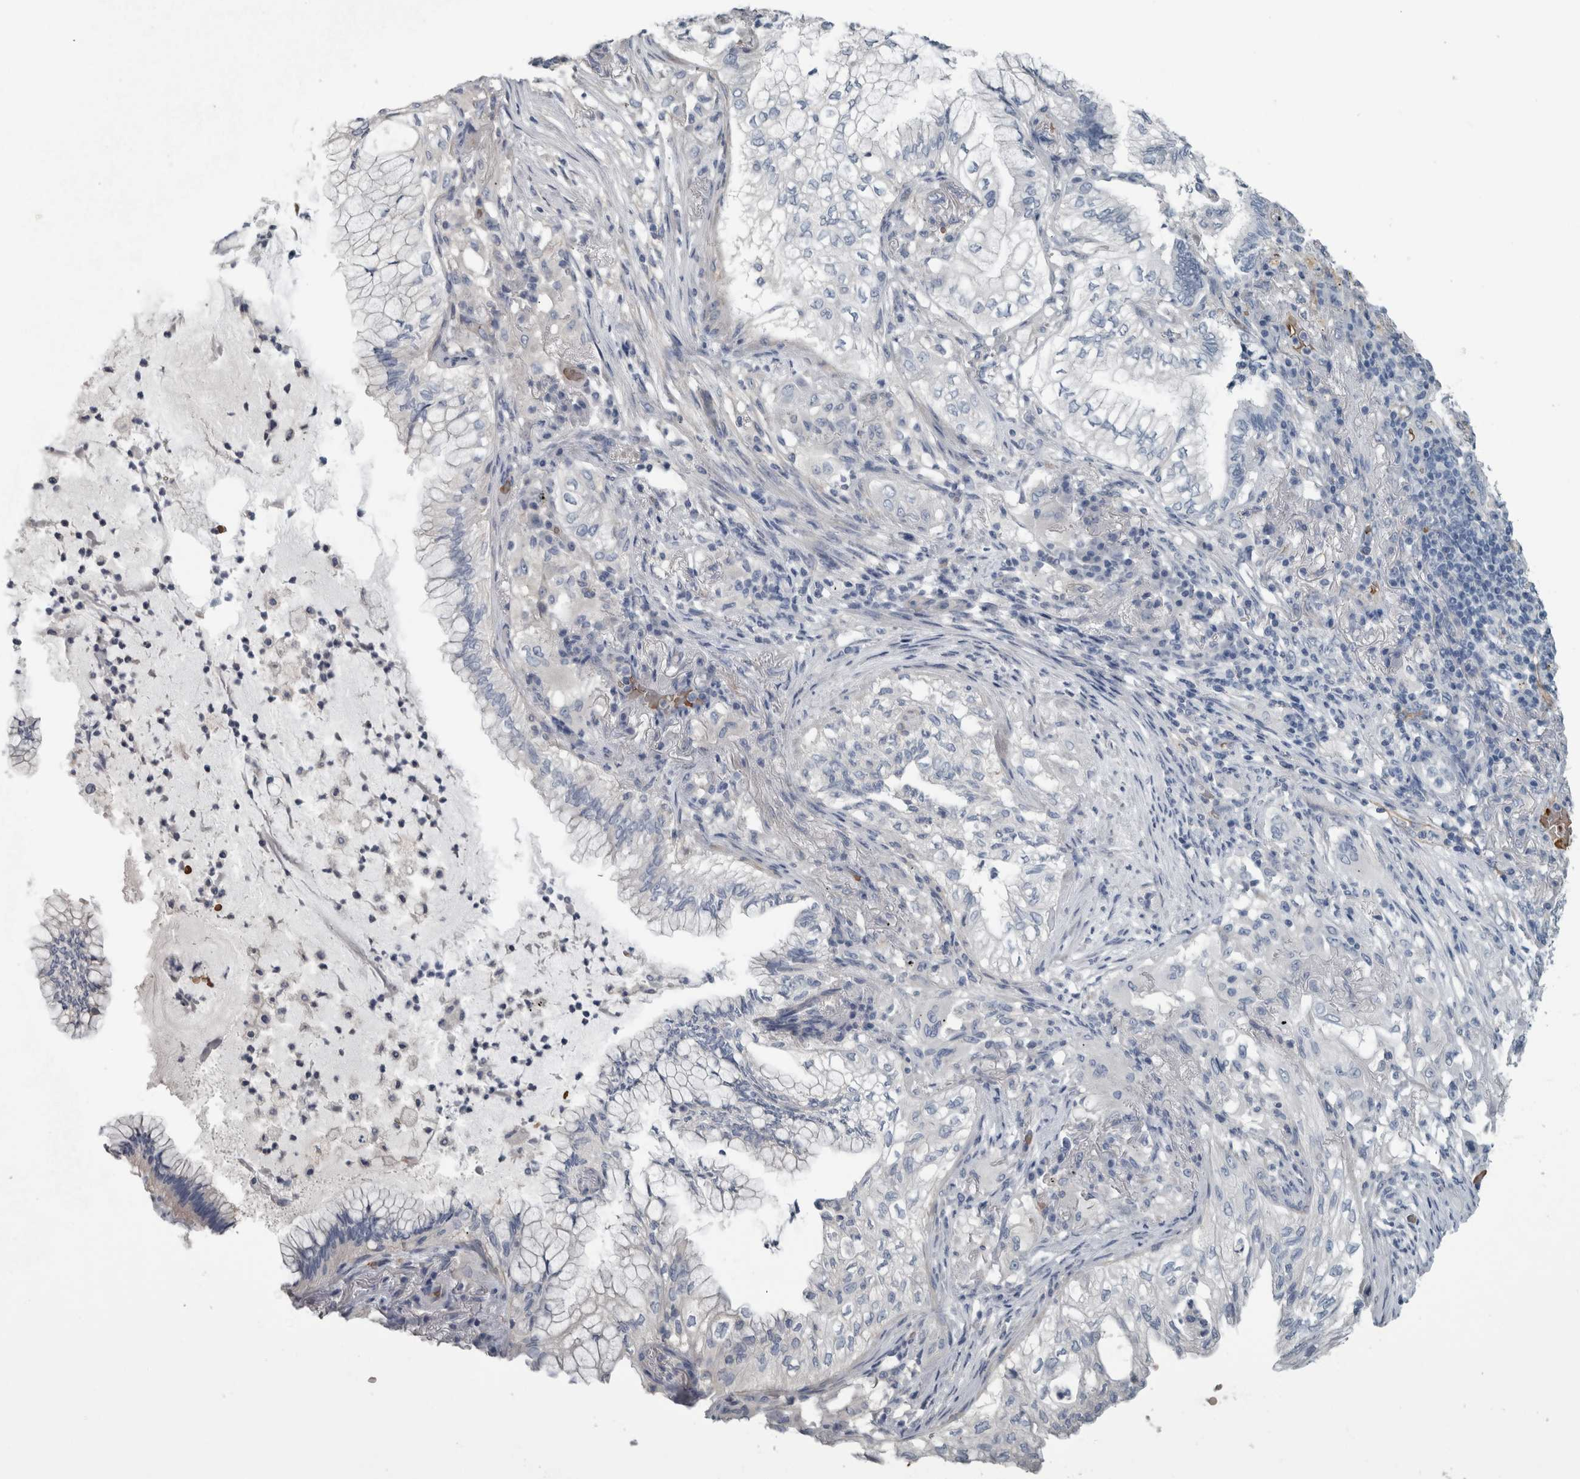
{"staining": {"intensity": "negative", "quantity": "none", "location": "none"}, "tissue": "lung cancer", "cell_type": "Tumor cells", "image_type": "cancer", "snomed": [{"axis": "morphology", "description": "Adenocarcinoma, NOS"}, {"axis": "topography", "description": "Lung"}], "caption": "High magnification brightfield microscopy of lung cancer stained with DAB (brown) and counterstained with hematoxylin (blue): tumor cells show no significant staining. Brightfield microscopy of immunohistochemistry stained with DAB (brown) and hematoxylin (blue), captured at high magnification.", "gene": "SH3GL2", "patient": {"sex": "female", "age": 70}}